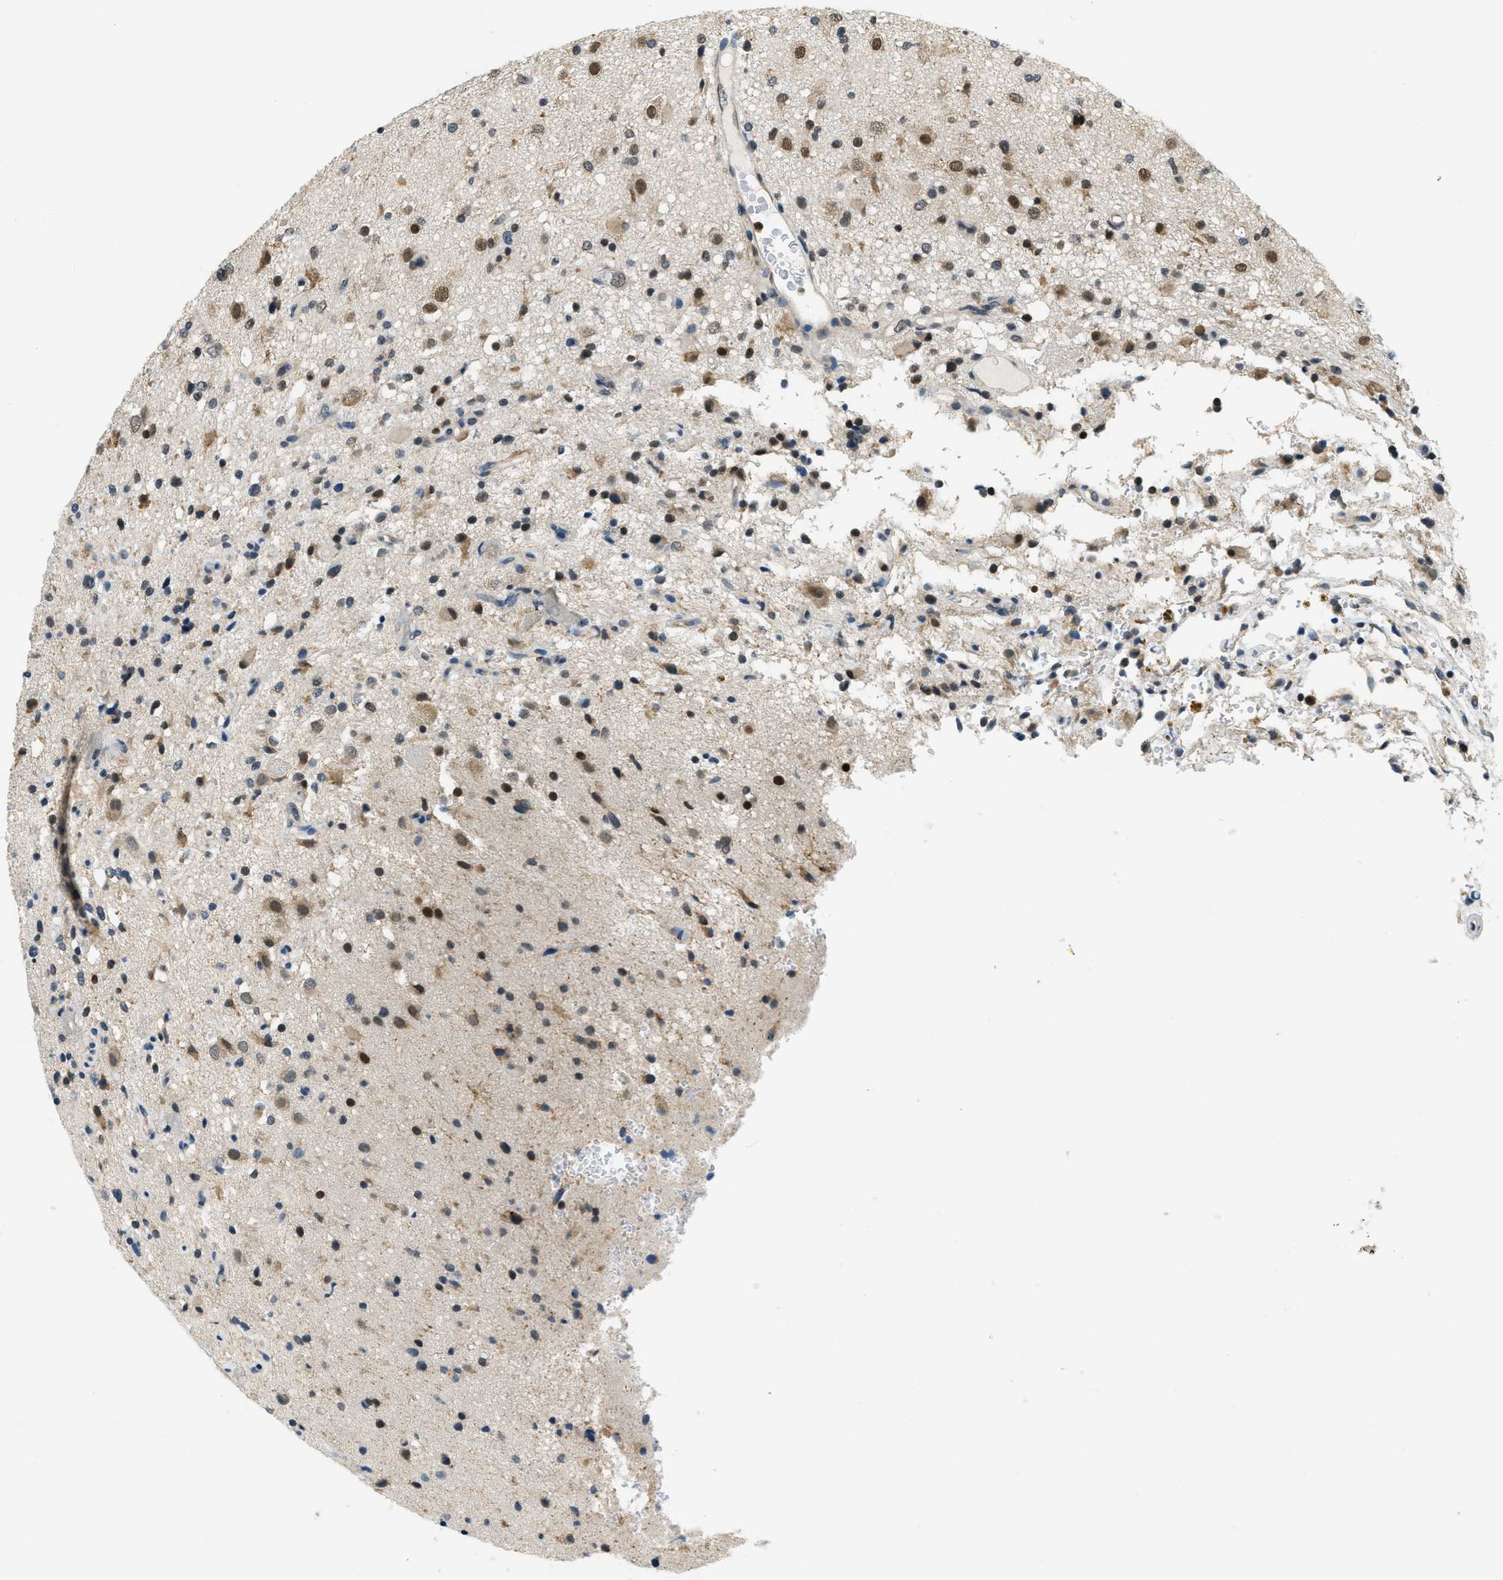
{"staining": {"intensity": "moderate", "quantity": "25%-75%", "location": "nuclear"}, "tissue": "glioma", "cell_type": "Tumor cells", "image_type": "cancer", "snomed": [{"axis": "morphology", "description": "Glioma, malignant, High grade"}, {"axis": "topography", "description": "Brain"}], "caption": "Immunohistochemical staining of glioma reveals moderate nuclear protein staining in approximately 25%-75% of tumor cells.", "gene": "RAB11FIP1", "patient": {"sex": "male", "age": 33}}